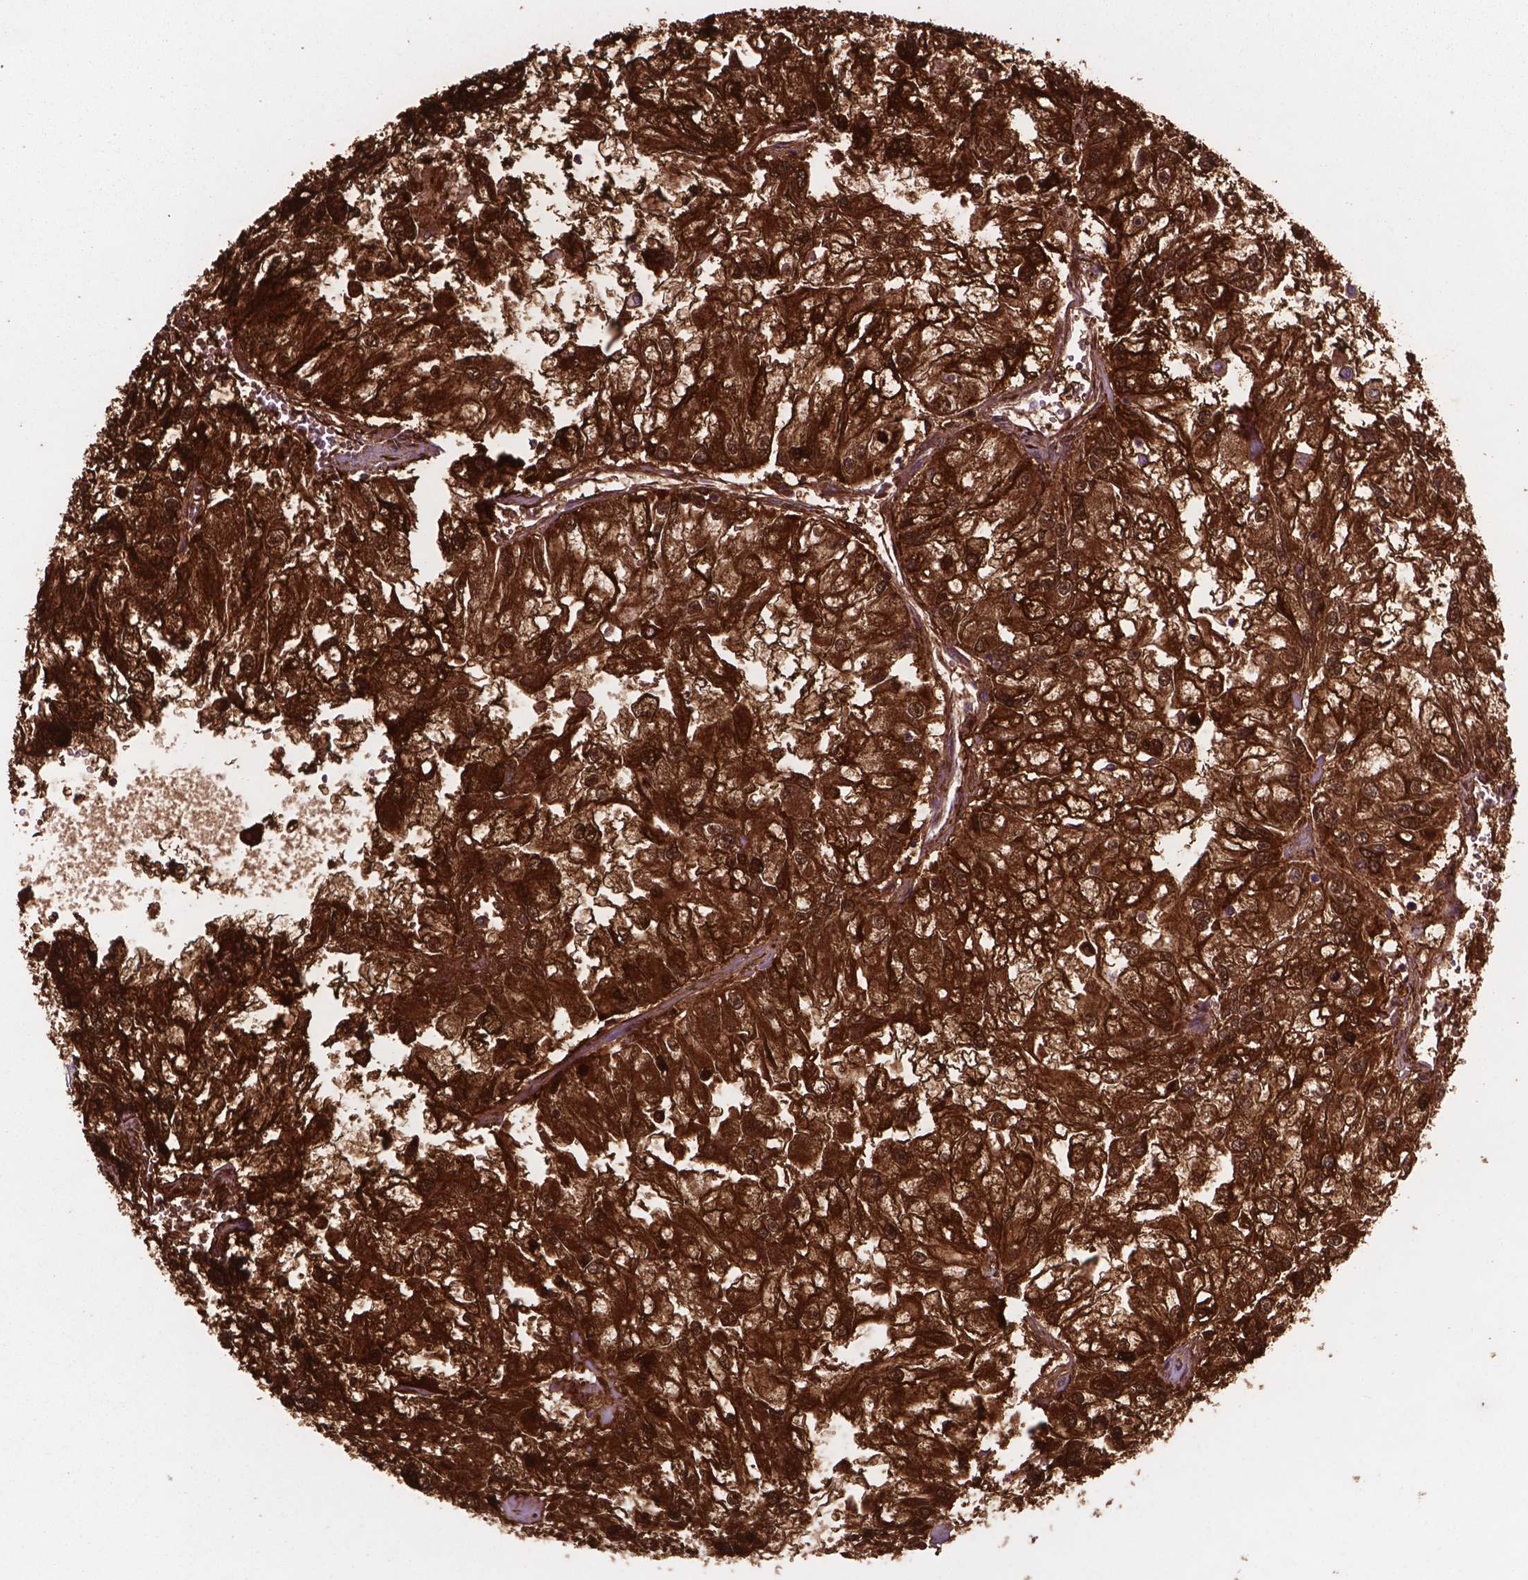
{"staining": {"intensity": "strong", "quantity": ">75%", "location": "cytoplasmic/membranous"}, "tissue": "renal cancer", "cell_type": "Tumor cells", "image_type": "cancer", "snomed": [{"axis": "morphology", "description": "Adenocarcinoma, NOS"}, {"axis": "topography", "description": "Kidney"}], "caption": "Approximately >75% of tumor cells in renal cancer (adenocarcinoma) reveal strong cytoplasmic/membranous protein expression as visualized by brown immunohistochemical staining.", "gene": "LDHA", "patient": {"sex": "male", "age": 59}}